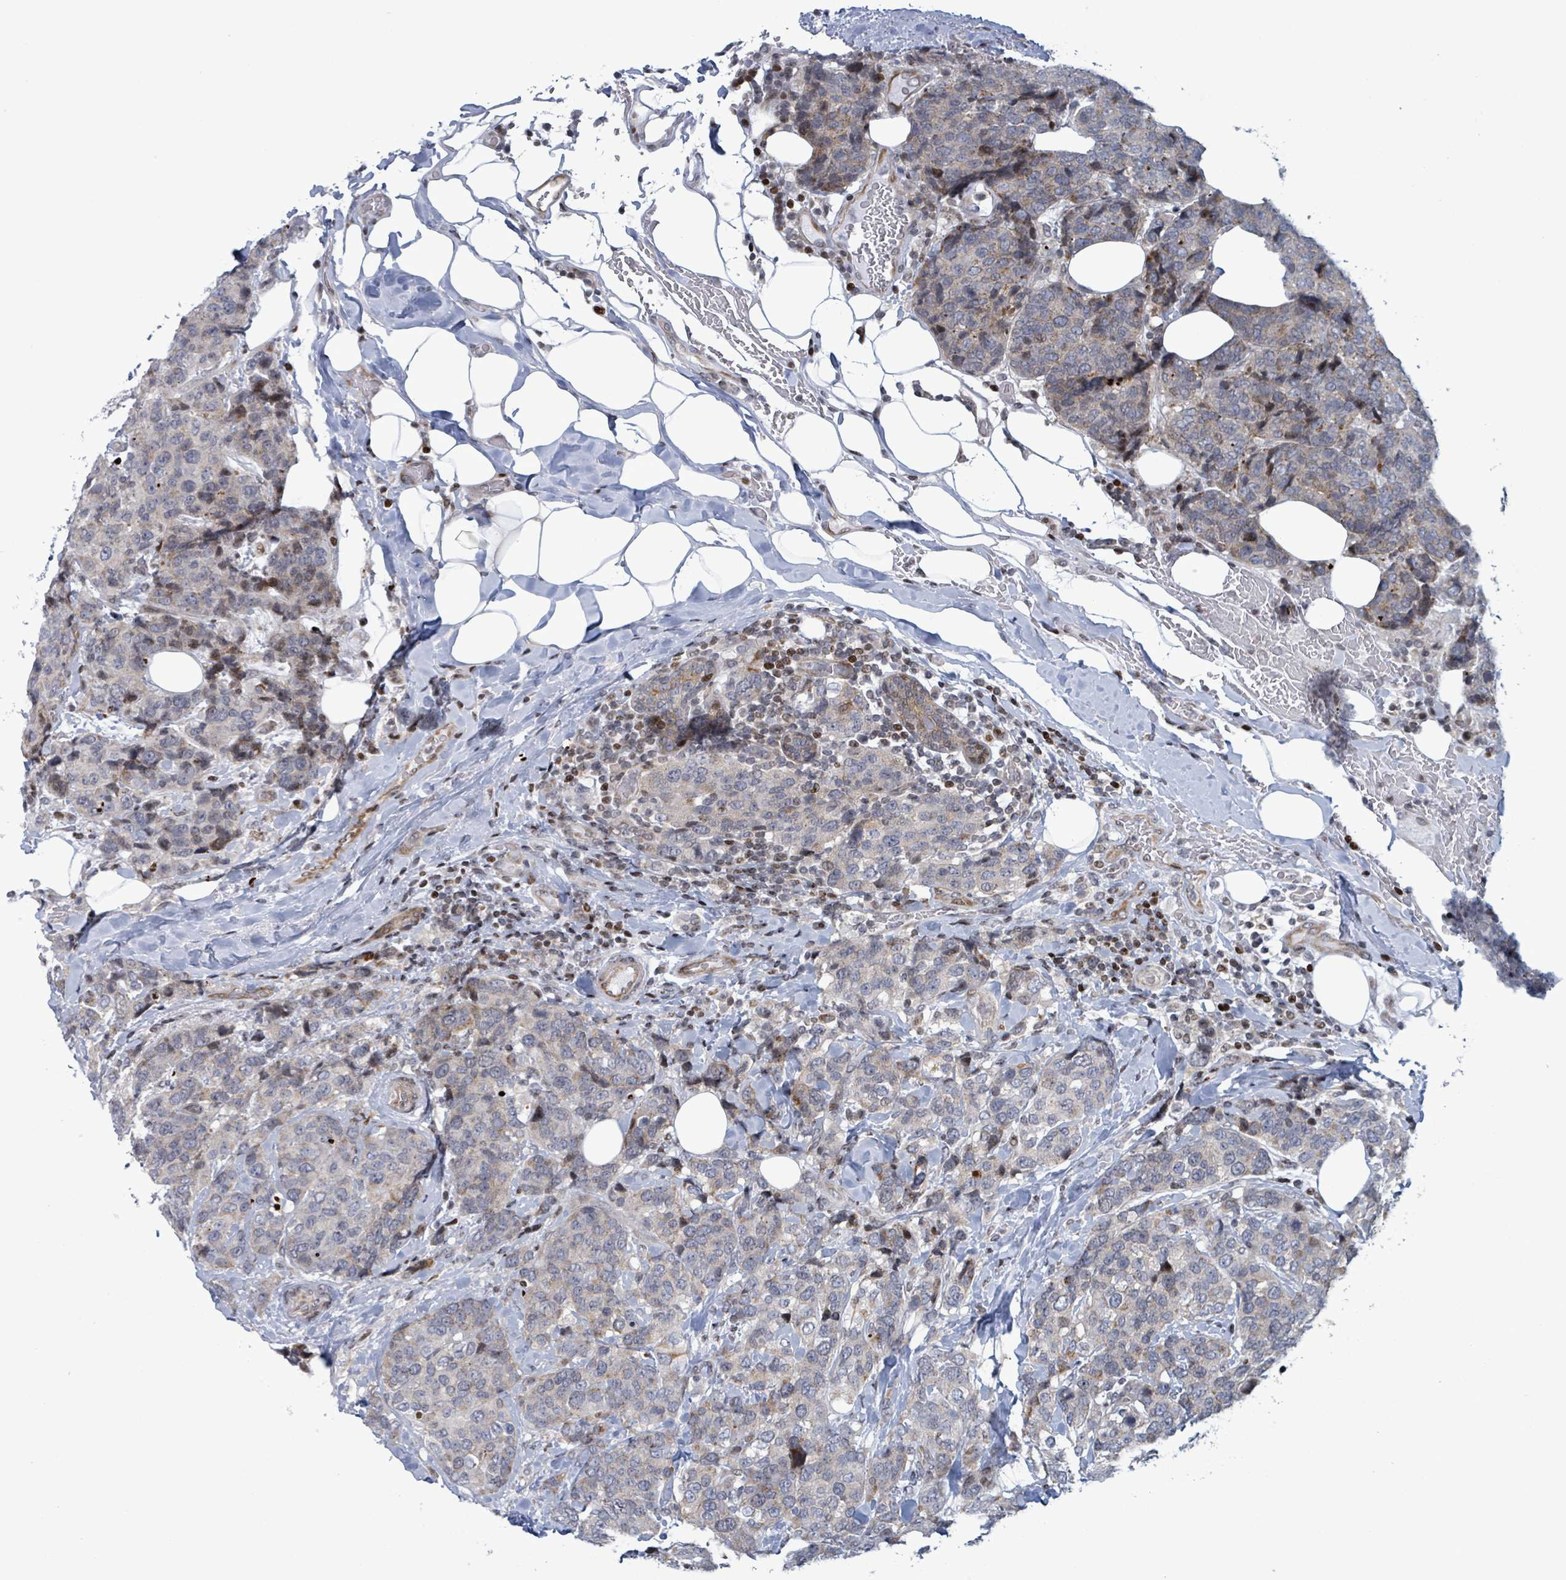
{"staining": {"intensity": "weak", "quantity": "25%-75%", "location": "cytoplasmic/membranous"}, "tissue": "breast cancer", "cell_type": "Tumor cells", "image_type": "cancer", "snomed": [{"axis": "morphology", "description": "Lobular carcinoma"}, {"axis": "topography", "description": "Breast"}], "caption": "Protein expression analysis of lobular carcinoma (breast) exhibits weak cytoplasmic/membranous staining in about 25%-75% of tumor cells. (Brightfield microscopy of DAB IHC at high magnification).", "gene": "FNDC4", "patient": {"sex": "female", "age": 59}}